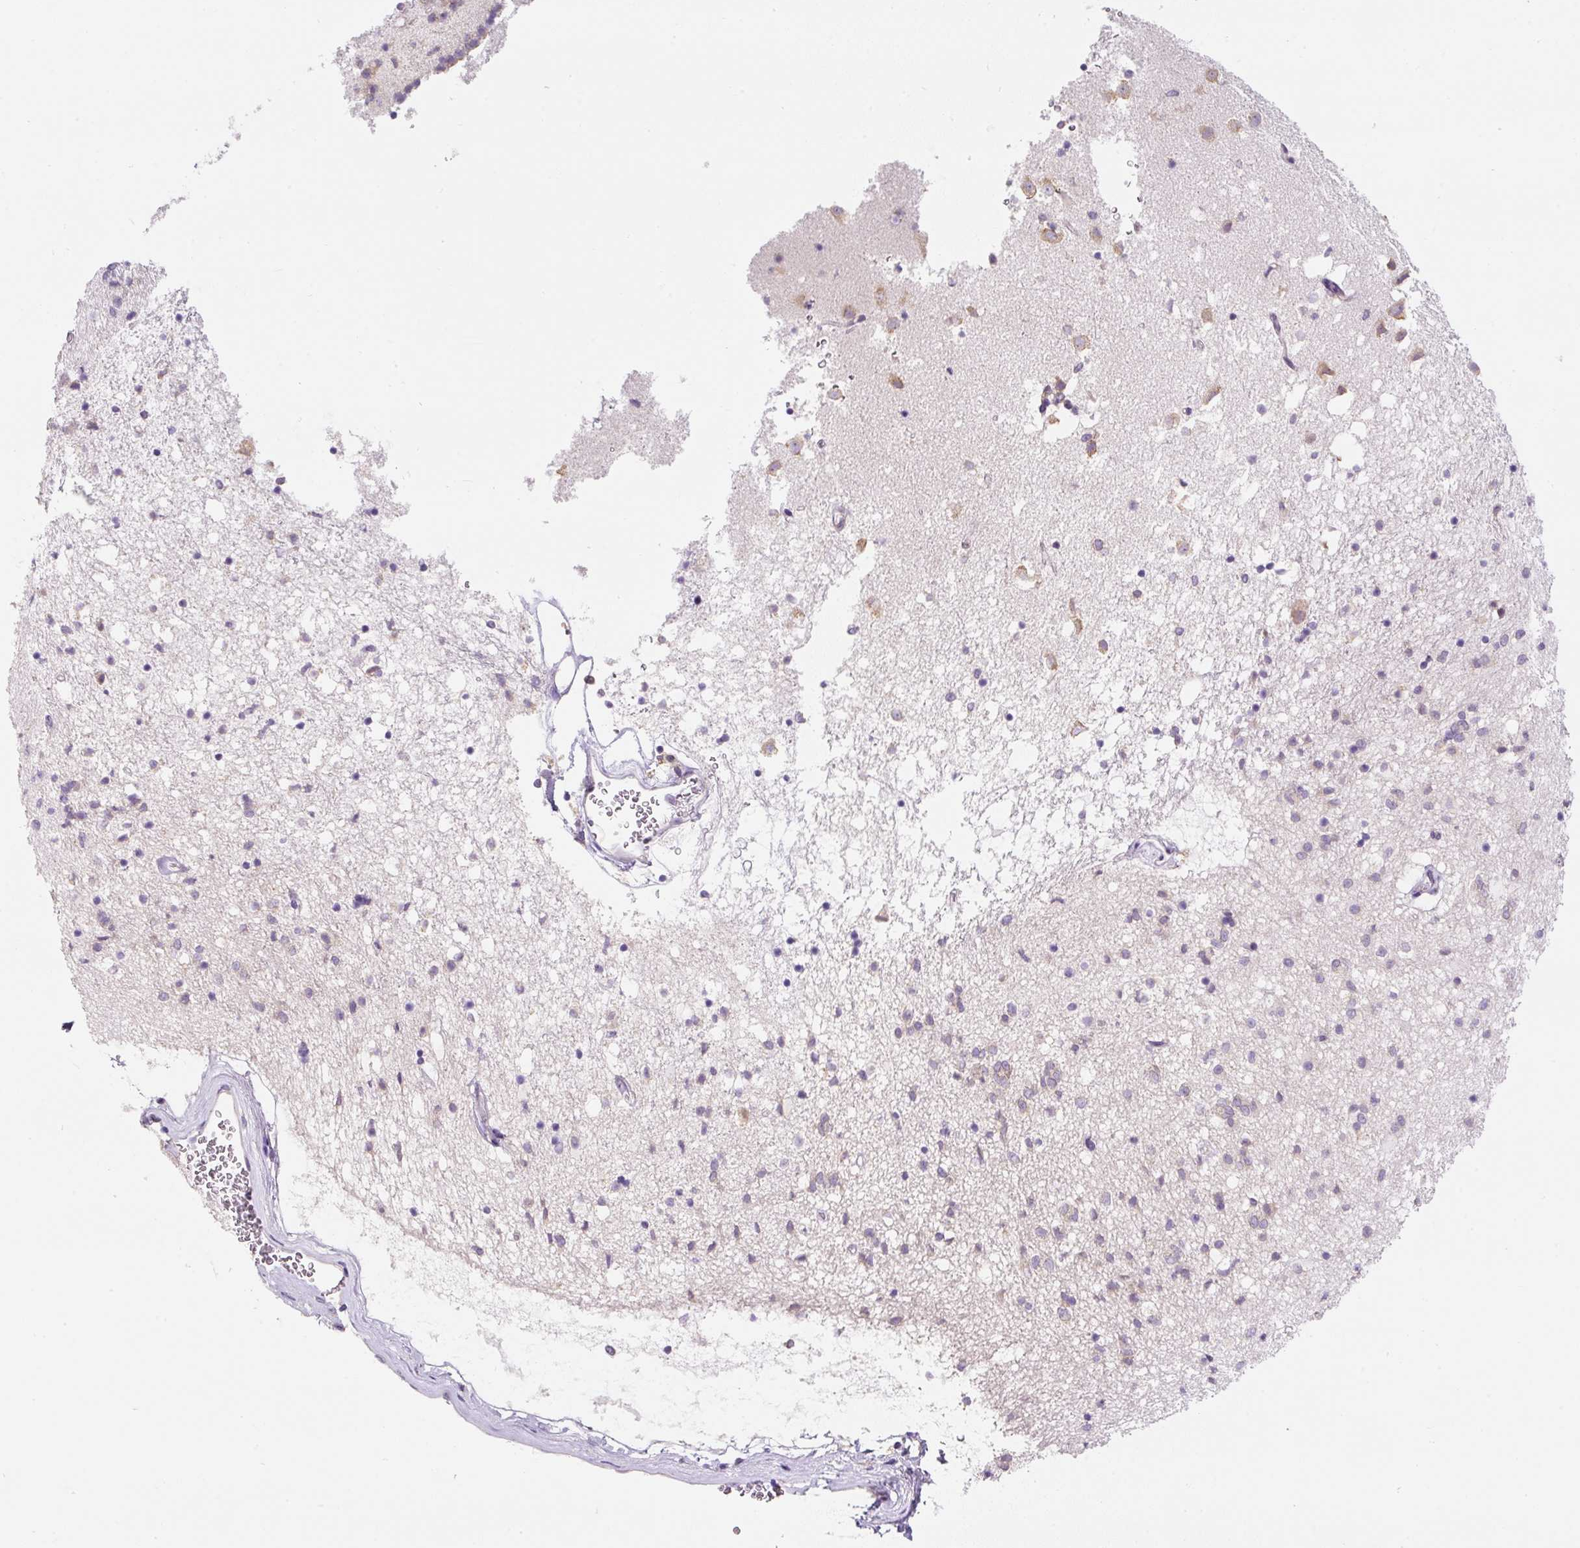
{"staining": {"intensity": "negative", "quantity": "none", "location": "none"}, "tissue": "caudate", "cell_type": "Glial cells", "image_type": "normal", "snomed": [{"axis": "morphology", "description": "Normal tissue, NOS"}, {"axis": "topography", "description": "Lateral ventricle wall"}], "caption": "DAB (3,3'-diaminobenzidine) immunohistochemical staining of unremarkable caudate displays no significant positivity in glial cells.", "gene": "DDOST", "patient": {"sex": "male", "age": 58}}